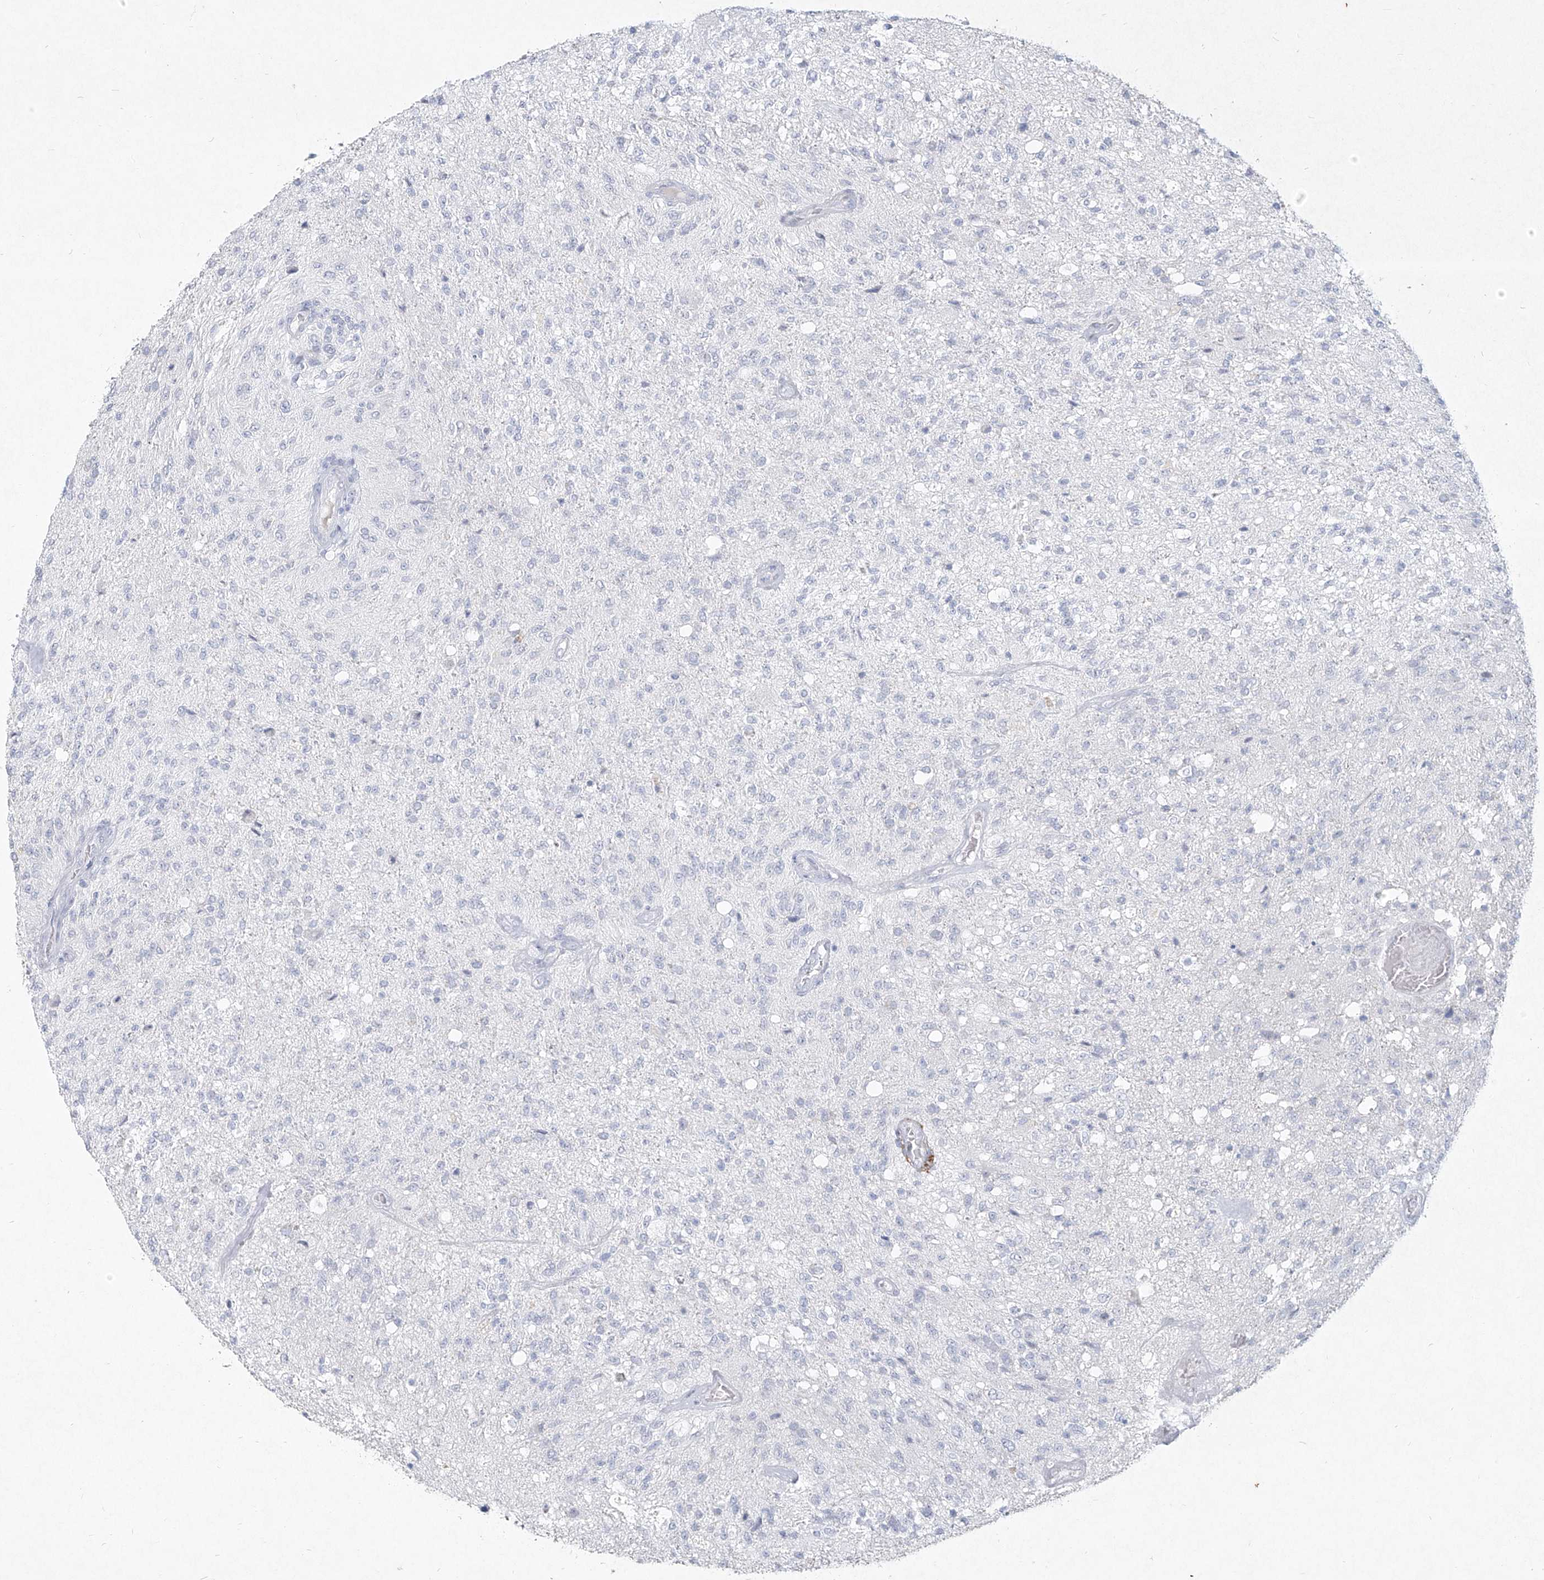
{"staining": {"intensity": "negative", "quantity": "none", "location": "none"}, "tissue": "glioma", "cell_type": "Tumor cells", "image_type": "cancer", "snomed": [{"axis": "morphology", "description": "Normal tissue, NOS"}, {"axis": "morphology", "description": "Glioma, malignant, High grade"}, {"axis": "topography", "description": "Cerebral cortex"}], "caption": "The histopathology image shows no significant staining in tumor cells of glioma.", "gene": "CD209", "patient": {"sex": "male", "age": 77}}